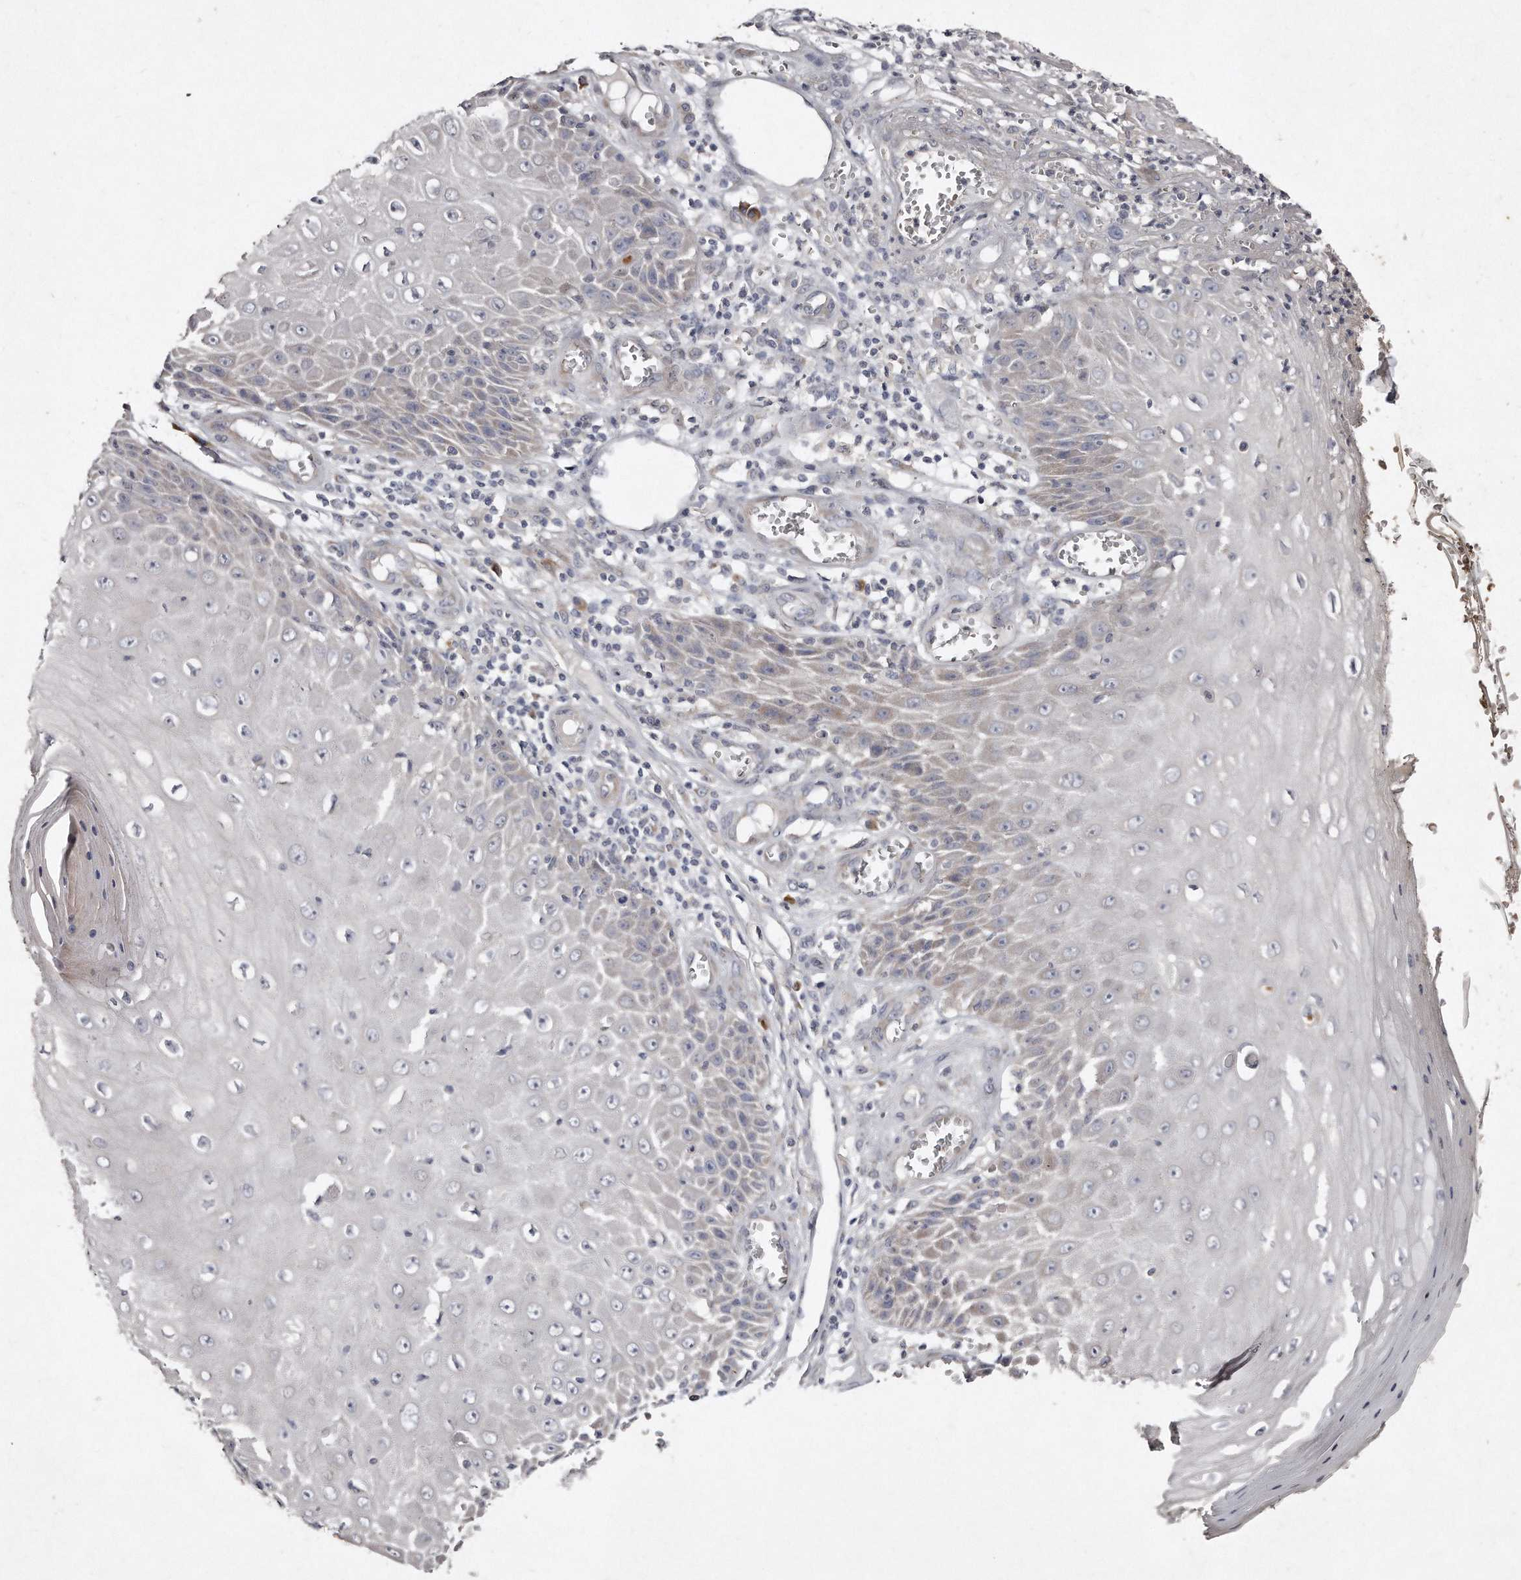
{"staining": {"intensity": "negative", "quantity": "none", "location": "none"}, "tissue": "skin cancer", "cell_type": "Tumor cells", "image_type": "cancer", "snomed": [{"axis": "morphology", "description": "Squamous cell carcinoma, NOS"}, {"axis": "topography", "description": "Skin"}], "caption": "Immunohistochemical staining of squamous cell carcinoma (skin) demonstrates no significant expression in tumor cells.", "gene": "TECR", "patient": {"sex": "female", "age": 73}}